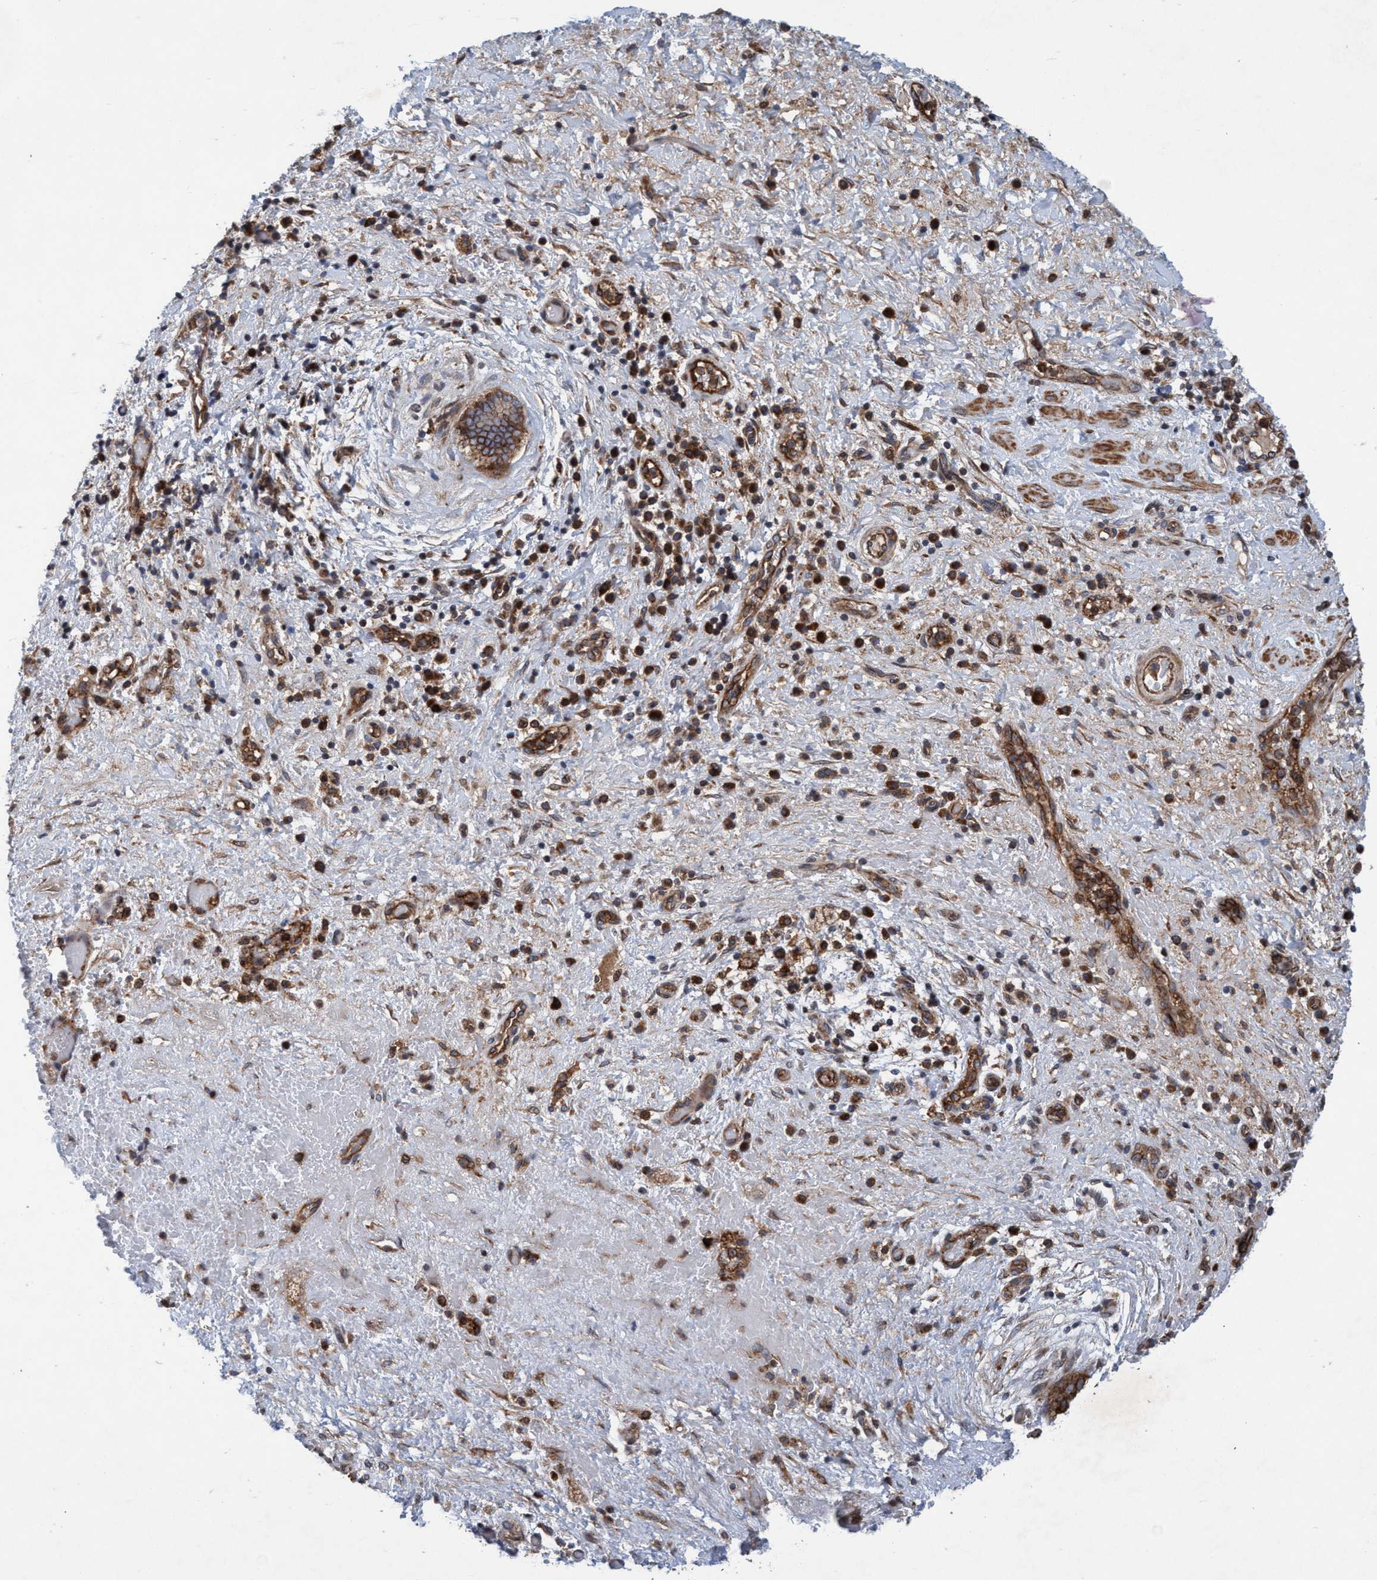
{"staining": {"intensity": "moderate", "quantity": ">75%", "location": "cytoplasmic/membranous"}, "tissue": "liver cancer", "cell_type": "Tumor cells", "image_type": "cancer", "snomed": [{"axis": "morphology", "description": "Cholangiocarcinoma"}, {"axis": "topography", "description": "Liver"}], "caption": "The image displays immunohistochemical staining of liver cholangiocarcinoma. There is moderate cytoplasmic/membranous staining is identified in approximately >75% of tumor cells.", "gene": "SLC16A3", "patient": {"sex": "female", "age": 38}}